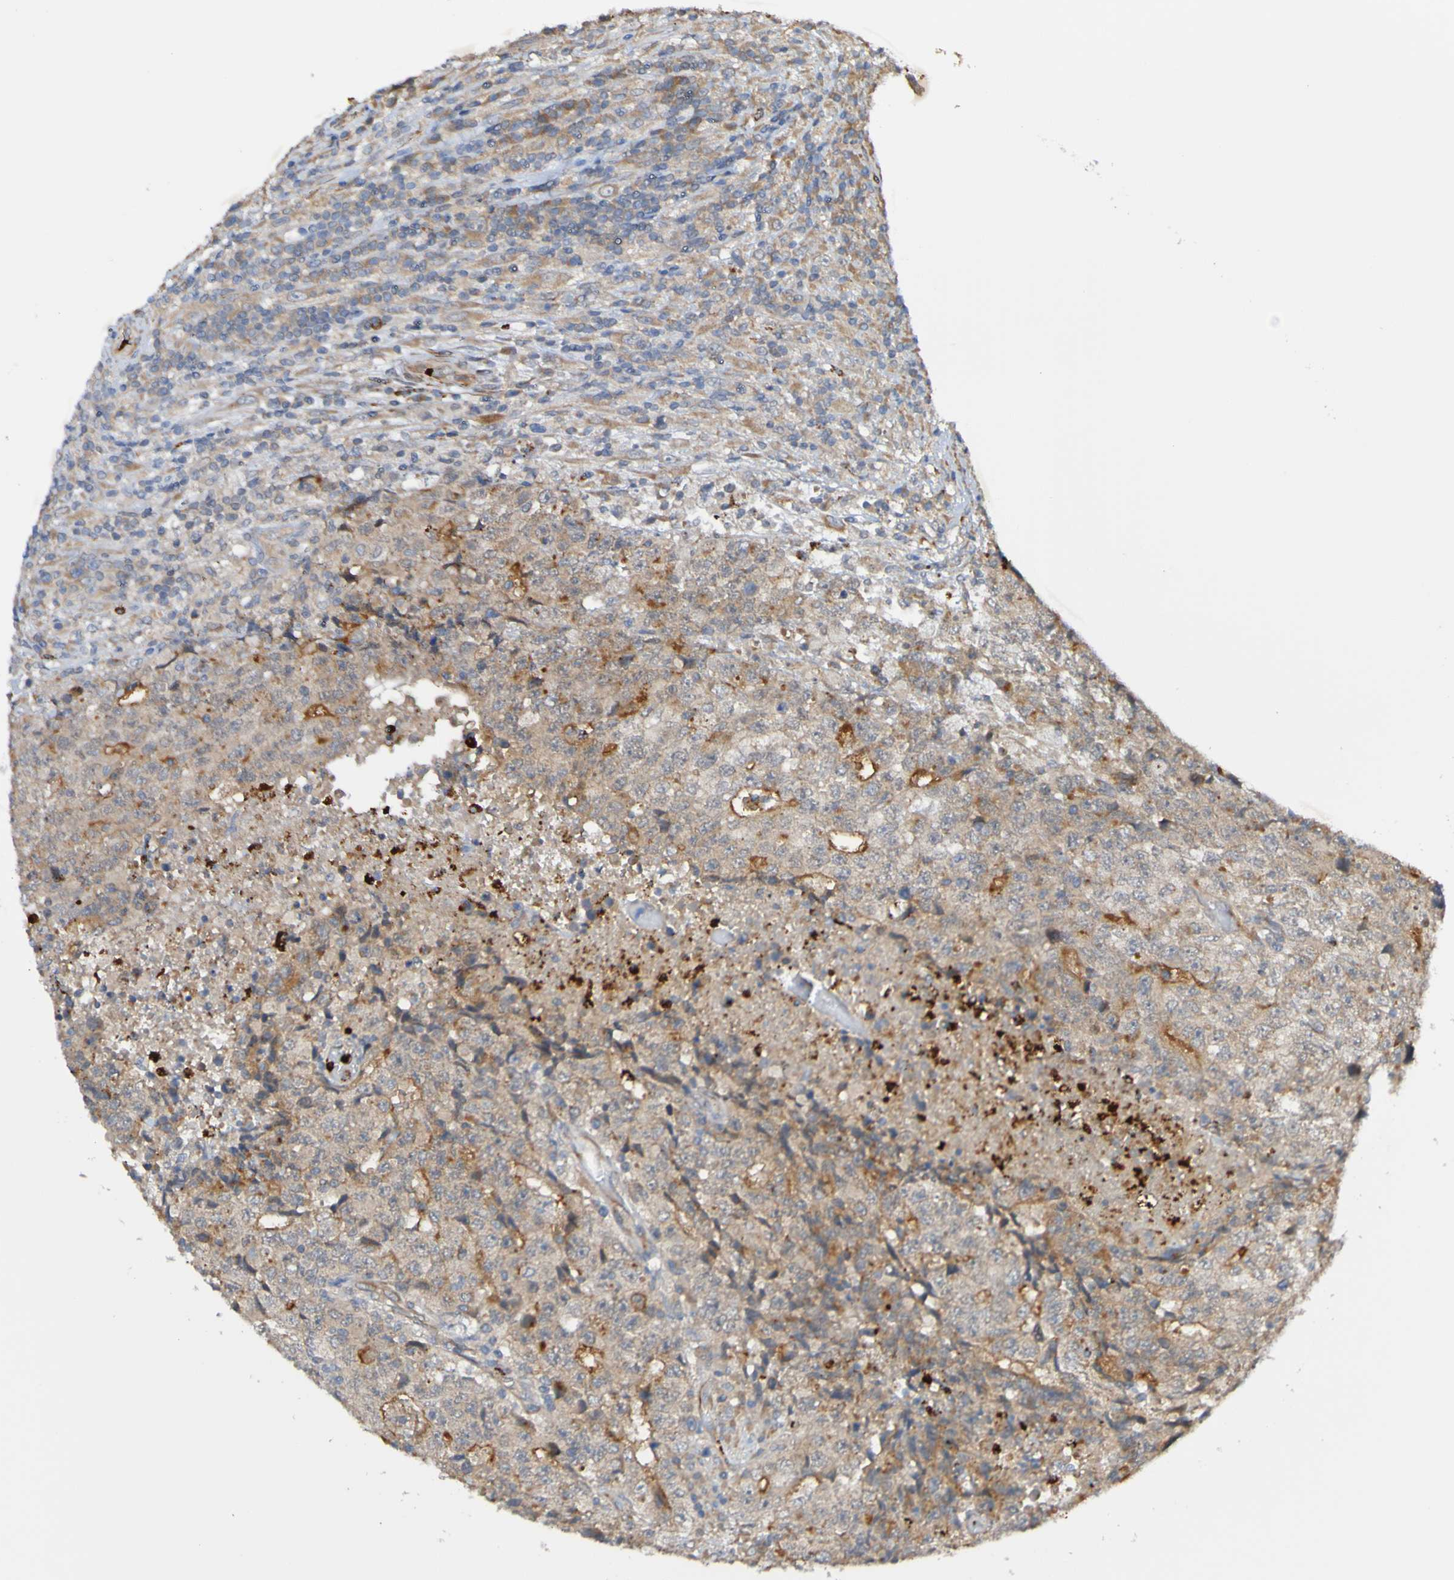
{"staining": {"intensity": "weak", "quantity": ">75%", "location": "cytoplasmic/membranous"}, "tissue": "testis cancer", "cell_type": "Tumor cells", "image_type": "cancer", "snomed": [{"axis": "morphology", "description": "Necrosis, NOS"}, {"axis": "morphology", "description": "Carcinoma, Embryonal, NOS"}, {"axis": "topography", "description": "Testis"}], "caption": "IHC staining of testis cancer, which reveals low levels of weak cytoplasmic/membranous expression in approximately >75% of tumor cells indicating weak cytoplasmic/membranous protein staining. The staining was performed using DAB (3,3'-diaminobenzidine) (brown) for protein detection and nuclei were counterstained in hematoxylin (blue).", "gene": "ST8SIA6", "patient": {"sex": "male", "age": 19}}